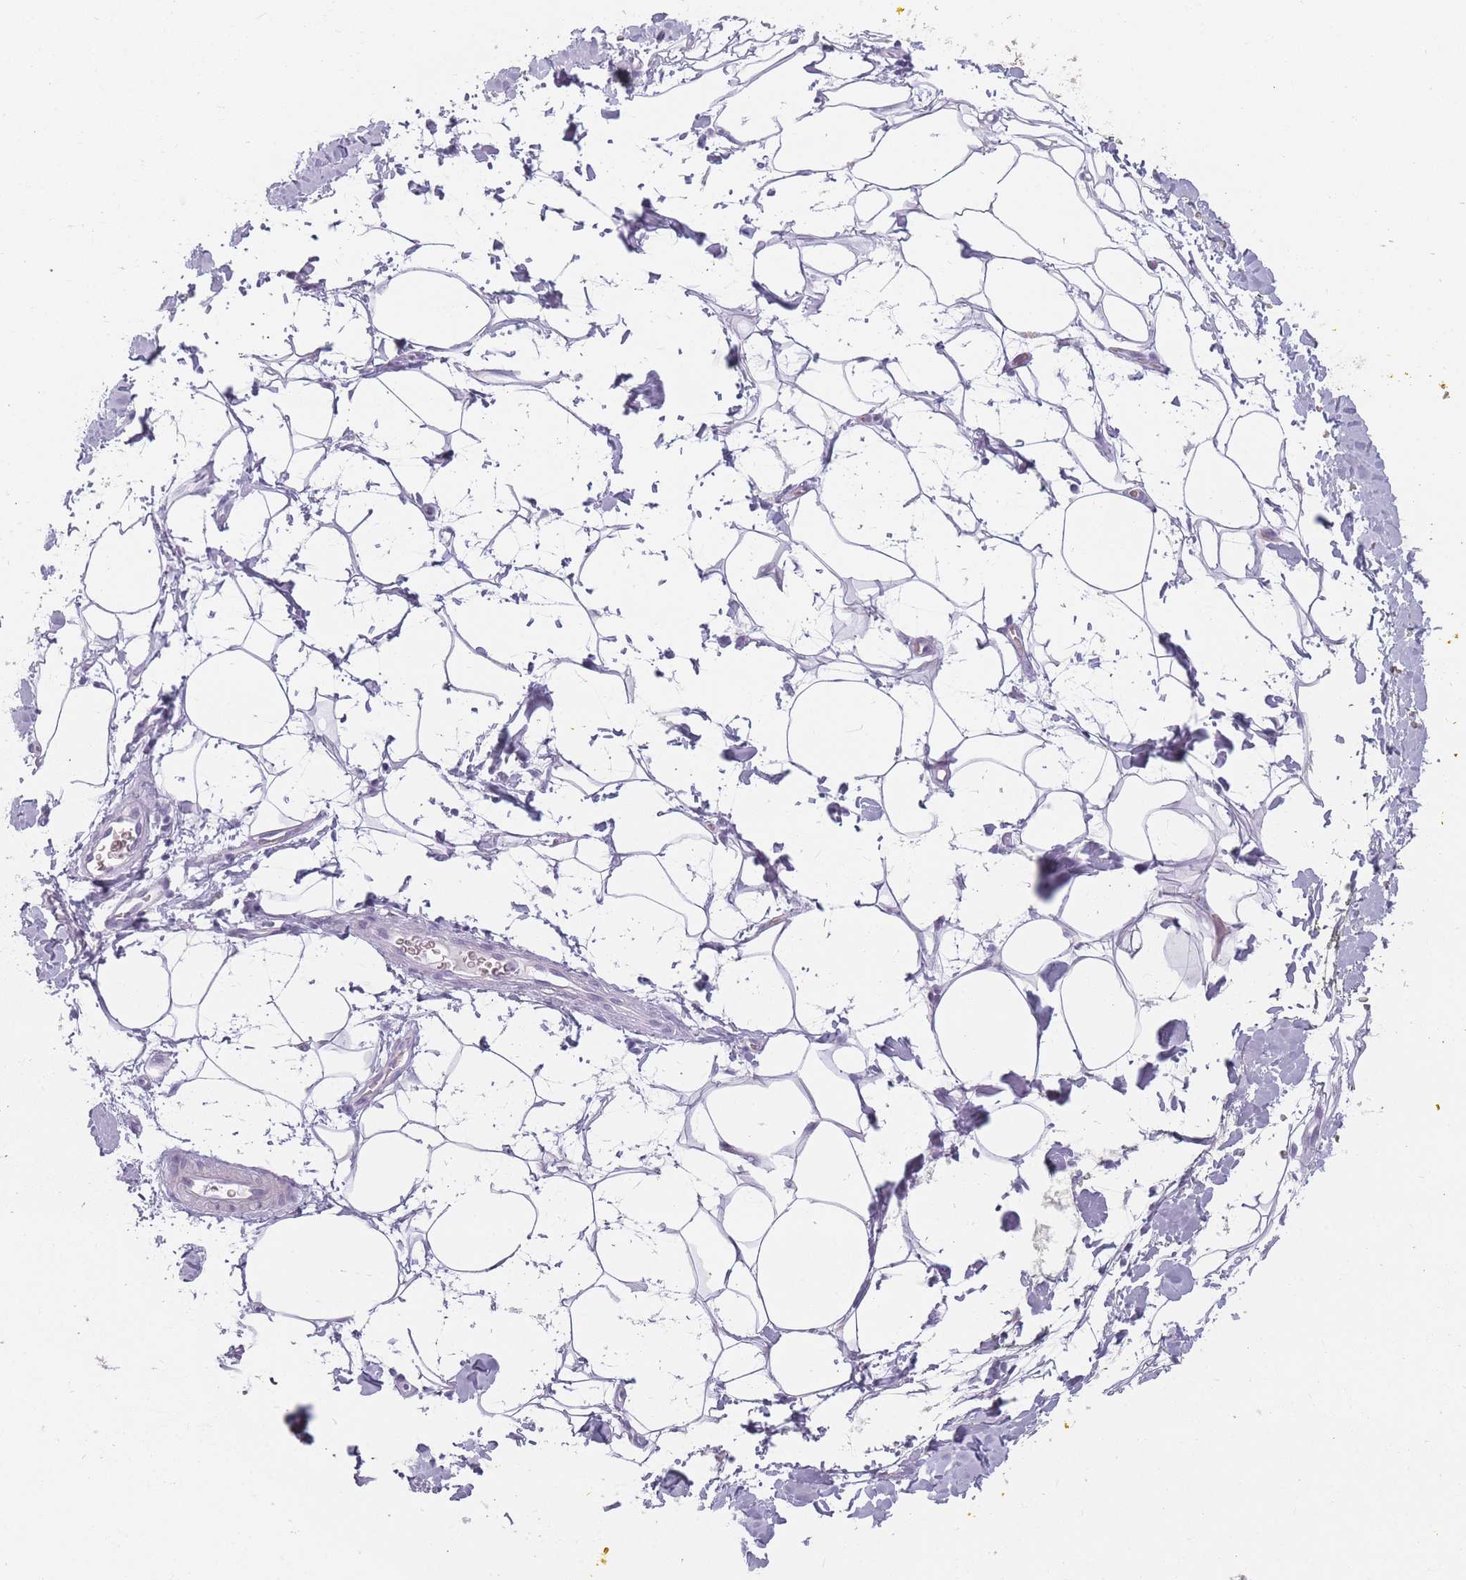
{"staining": {"intensity": "negative", "quantity": "none", "location": "none"}, "tissue": "adipose tissue", "cell_type": "Adipocytes", "image_type": "normal", "snomed": [{"axis": "morphology", "description": "Normal tissue, NOS"}, {"axis": "morphology", "description": "Adenocarcinoma, NOS"}, {"axis": "topography", "description": "Pancreas"}, {"axis": "topography", "description": "Peripheral nerve tissue"}], "caption": "IHC photomicrograph of unremarkable adipose tissue stained for a protein (brown), which reveals no staining in adipocytes.", "gene": "PPFIA3", "patient": {"sex": "male", "age": 59}}